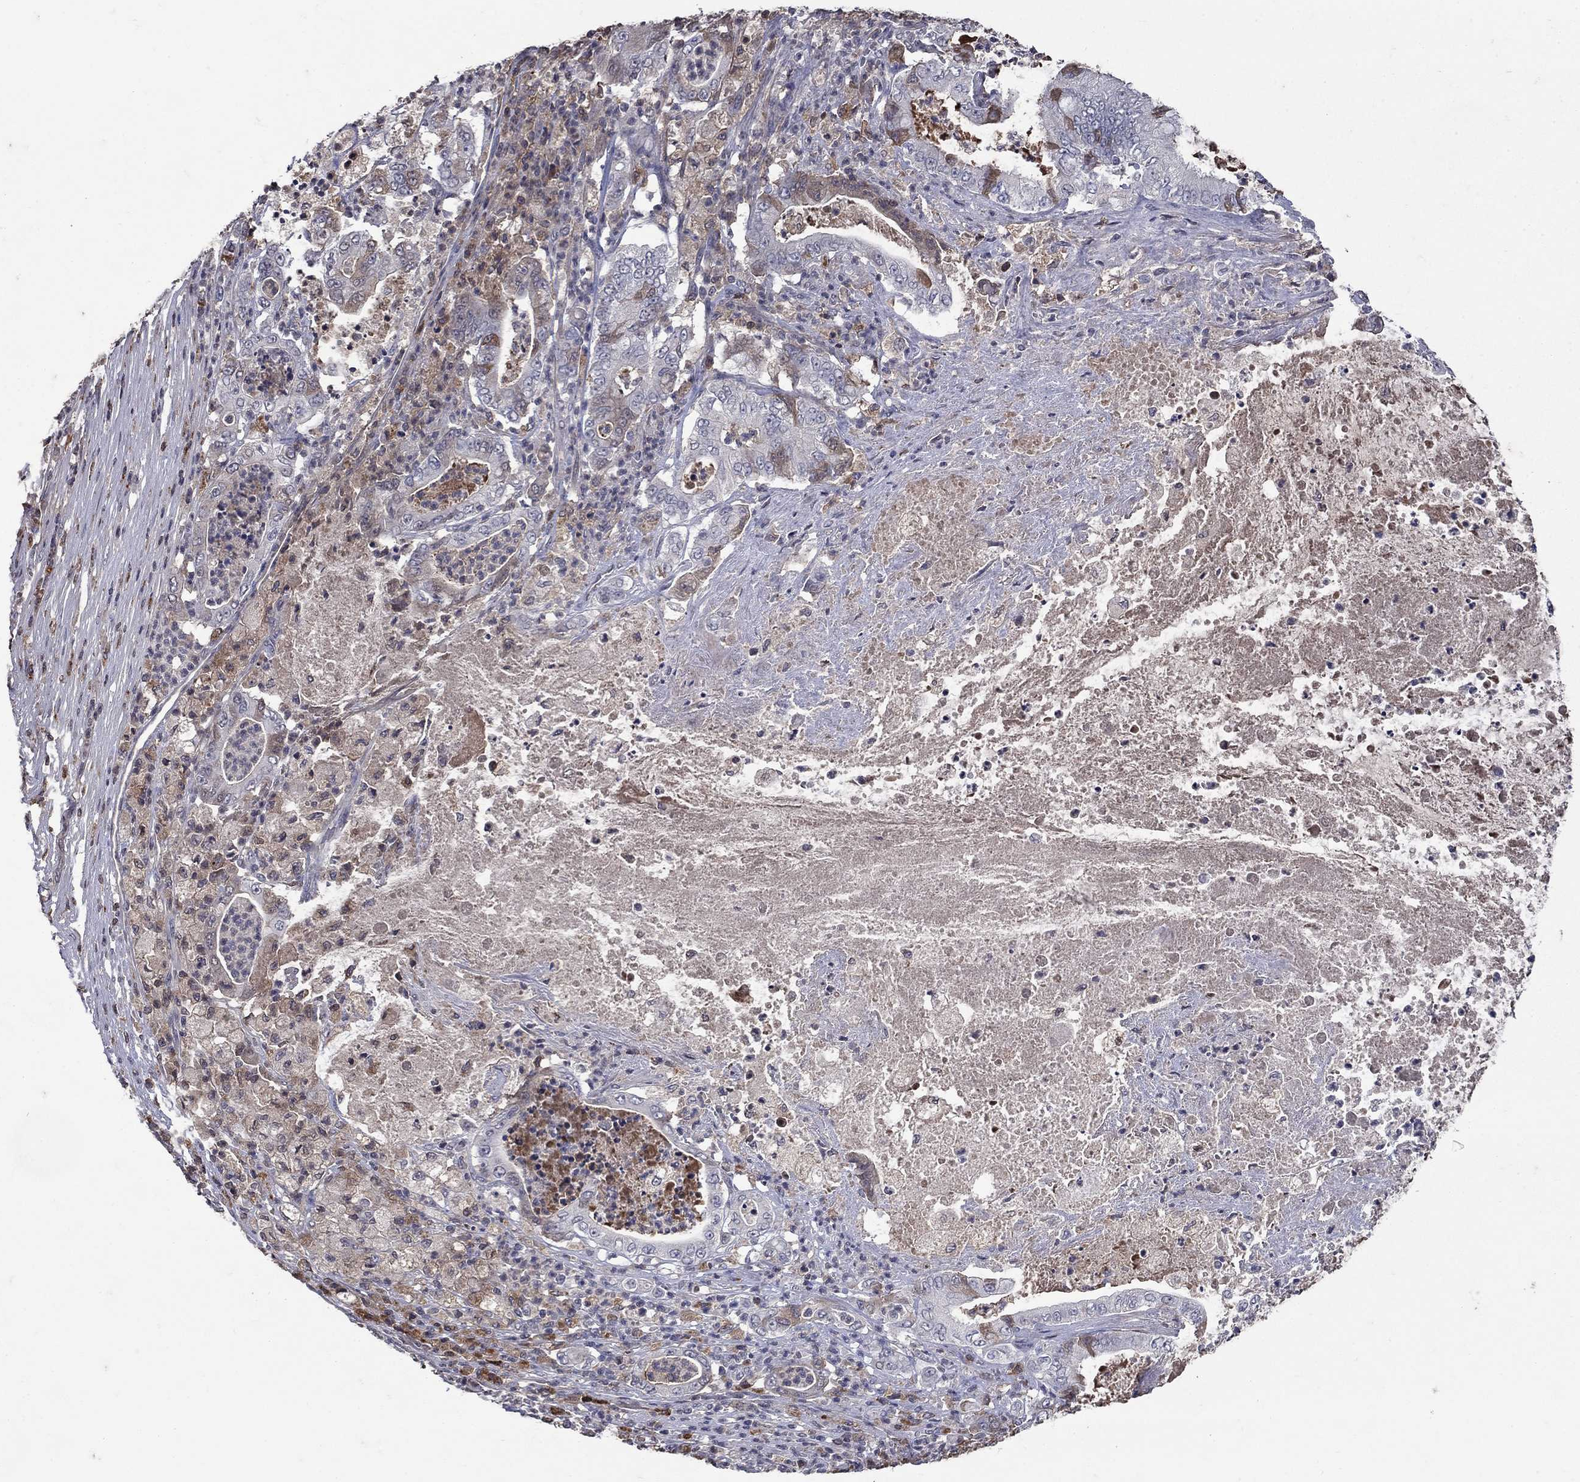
{"staining": {"intensity": "negative", "quantity": "none", "location": "none"}, "tissue": "pancreatic cancer", "cell_type": "Tumor cells", "image_type": "cancer", "snomed": [{"axis": "morphology", "description": "Adenocarcinoma, NOS"}, {"axis": "topography", "description": "Pancreas"}], "caption": "Tumor cells are negative for brown protein staining in pancreatic cancer (adenocarcinoma).", "gene": "NPC2", "patient": {"sex": "male", "age": 71}}